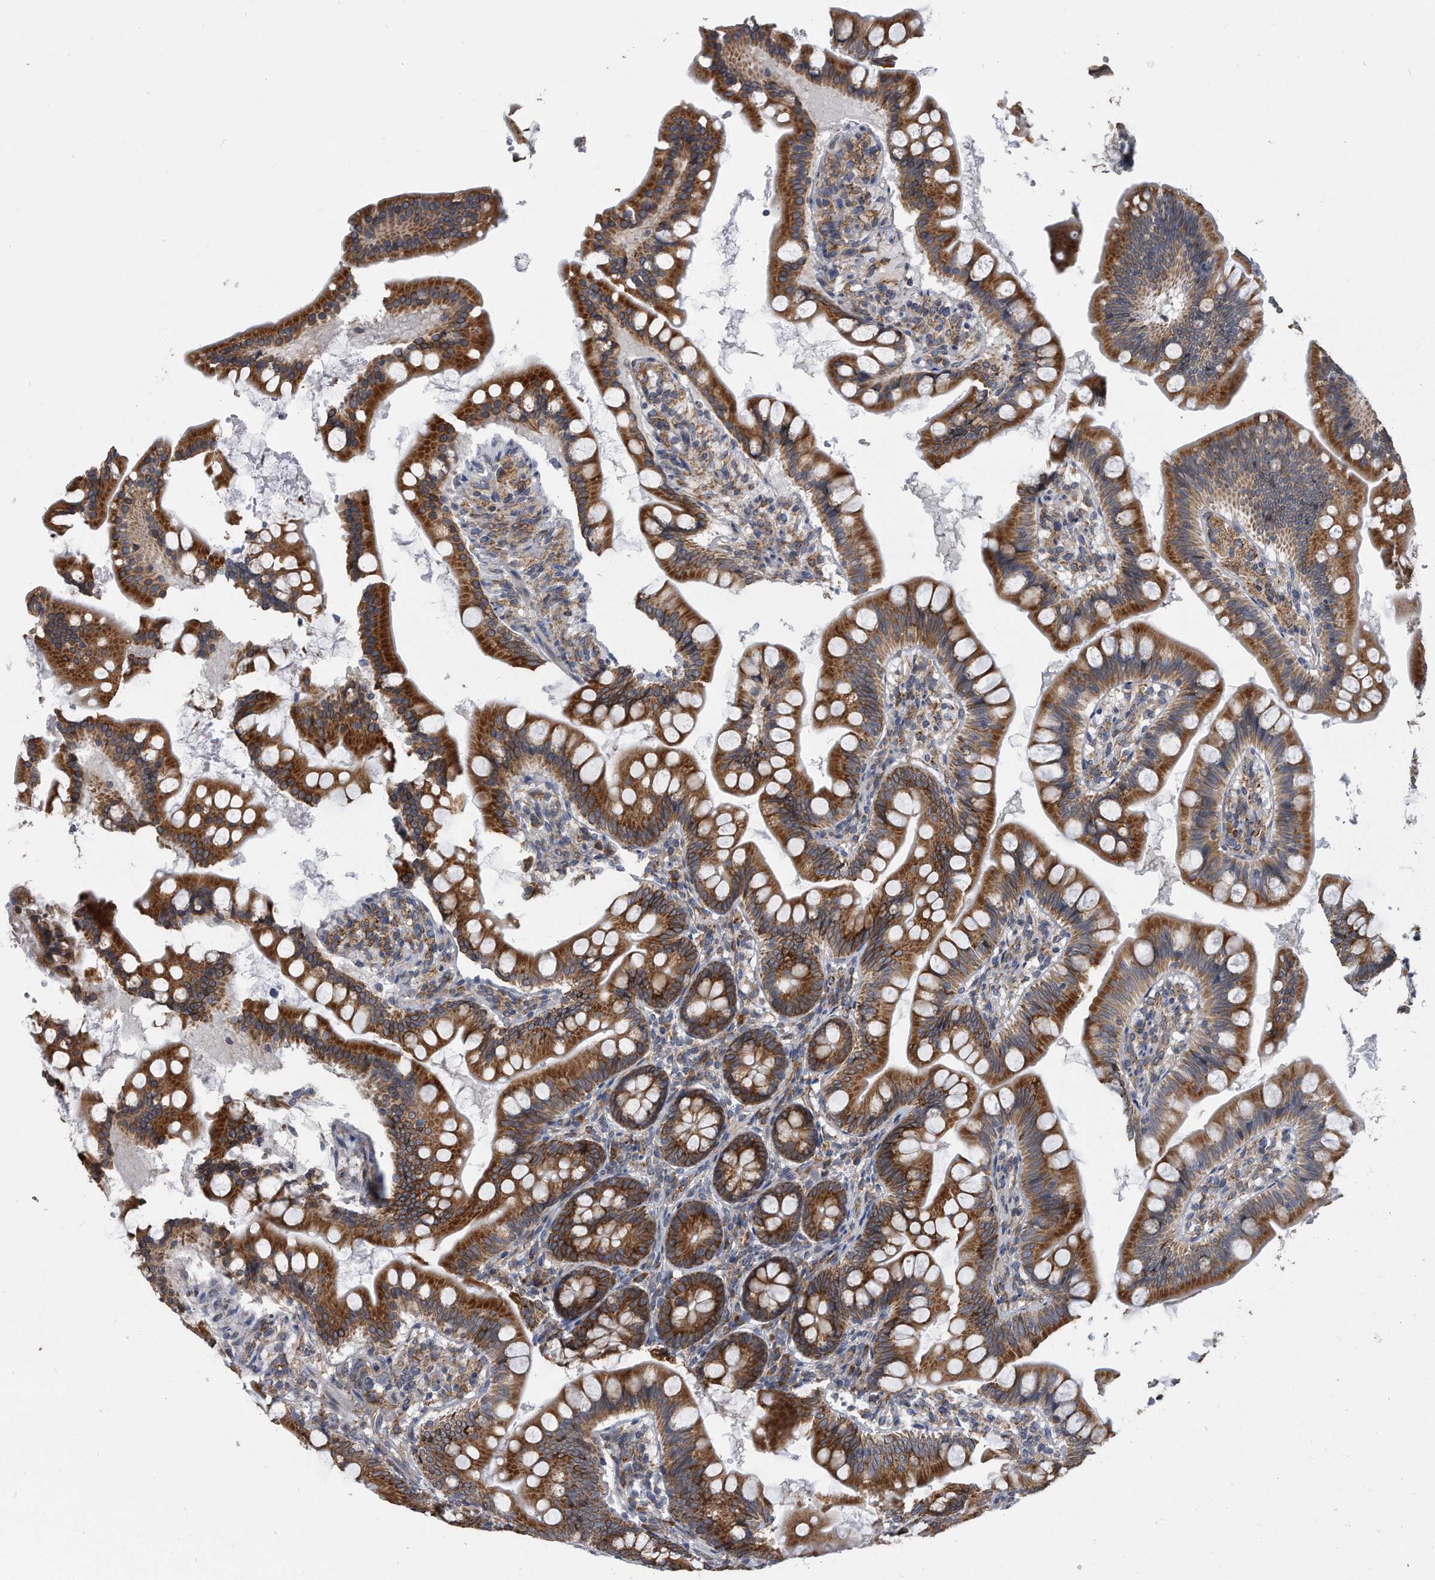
{"staining": {"intensity": "strong", "quantity": ">75%", "location": "cytoplasmic/membranous"}, "tissue": "small intestine", "cell_type": "Glandular cells", "image_type": "normal", "snomed": [{"axis": "morphology", "description": "Normal tissue, NOS"}, {"axis": "topography", "description": "Small intestine"}], "caption": "Small intestine was stained to show a protein in brown. There is high levels of strong cytoplasmic/membranous positivity in about >75% of glandular cells. The protein of interest is shown in brown color, while the nuclei are stained blue.", "gene": "CCDC47", "patient": {"sex": "male", "age": 7}}